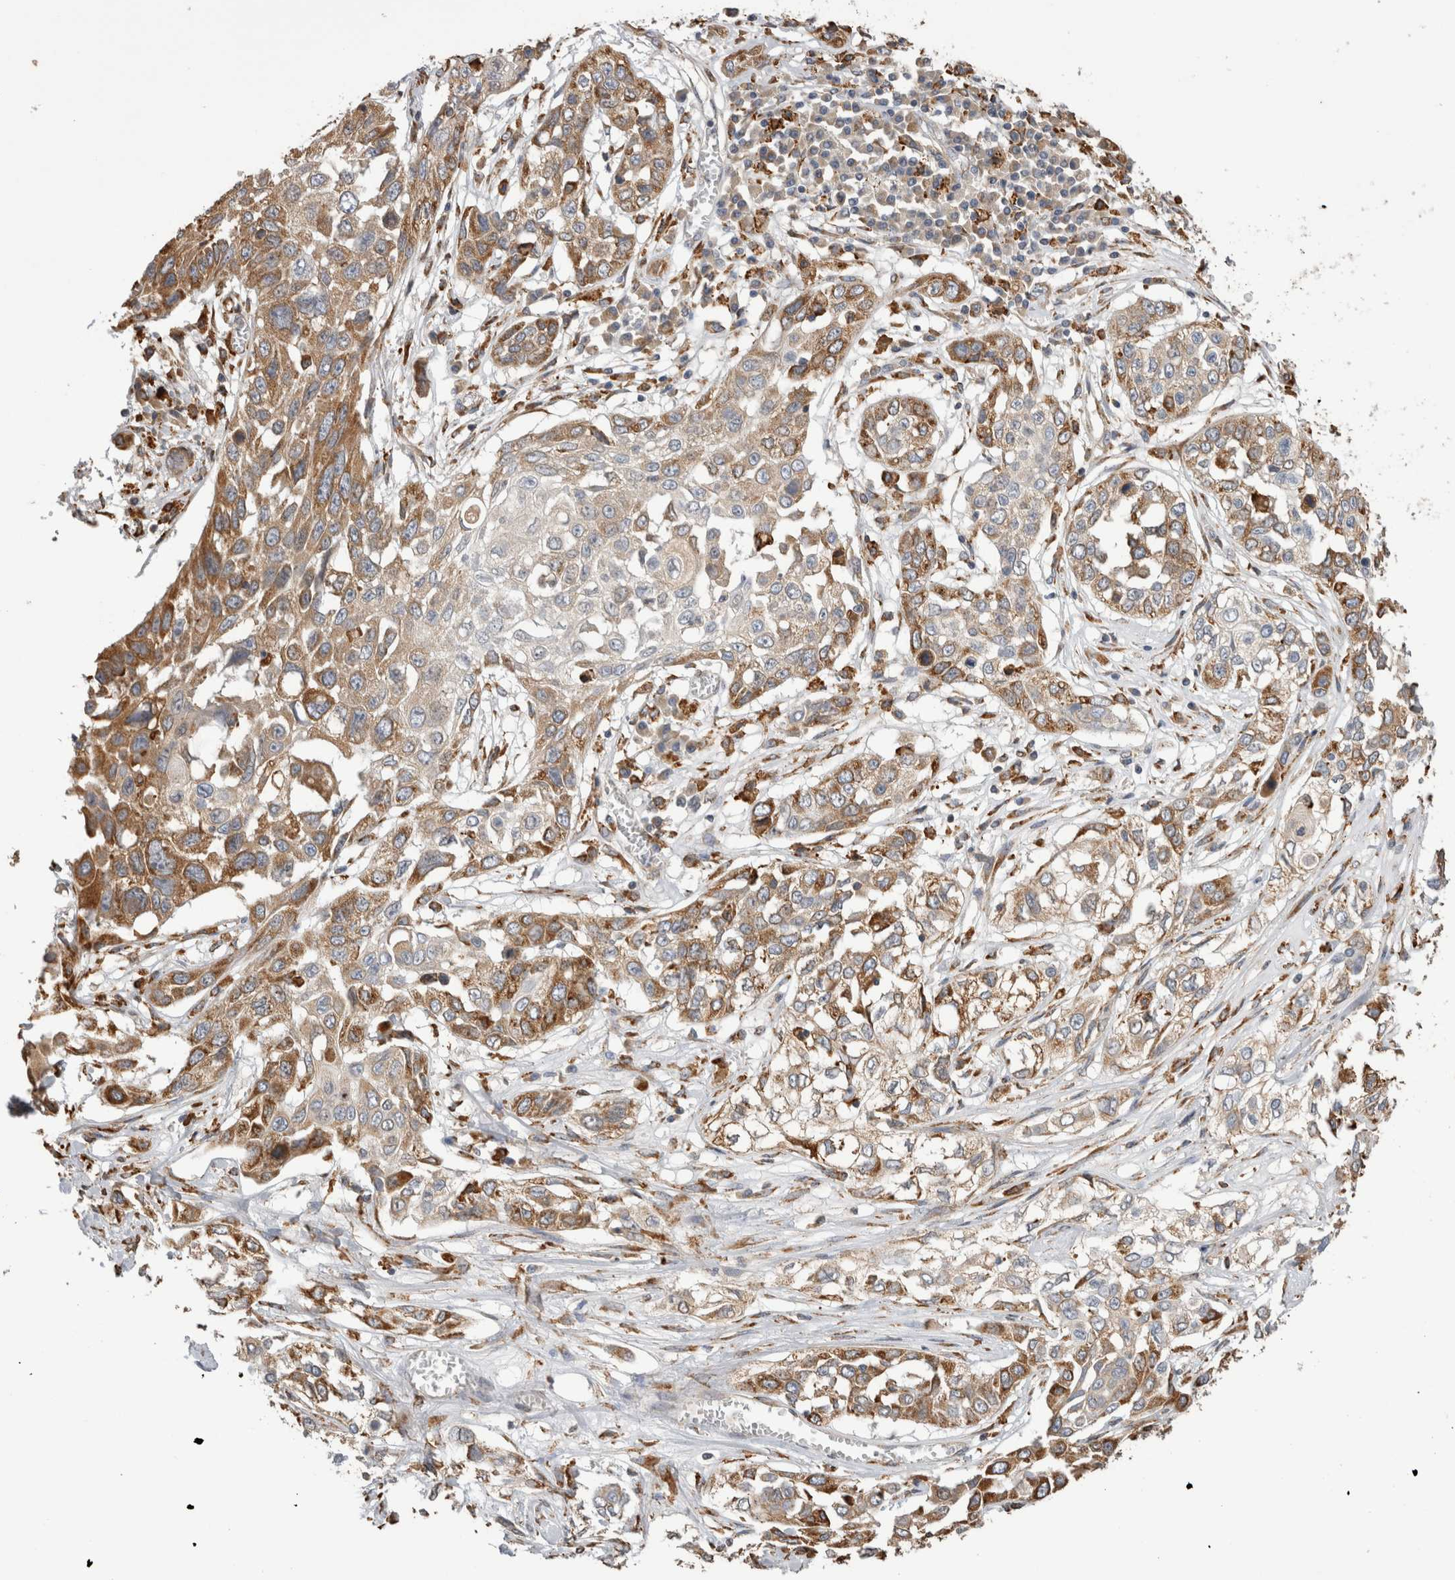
{"staining": {"intensity": "moderate", "quantity": ">75%", "location": "cytoplasmic/membranous"}, "tissue": "lung cancer", "cell_type": "Tumor cells", "image_type": "cancer", "snomed": [{"axis": "morphology", "description": "Squamous cell carcinoma, NOS"}, {"axis": "topography", "description": "Lung"}], "caption": "This is a histology image of immunohistochemistry staining of lung cancer, which shows moderate expression in the cytoplasmic/membranous of tumor cells.", "gene": "LRPAP1", "patient": {"sex": "male", "age": 71}}